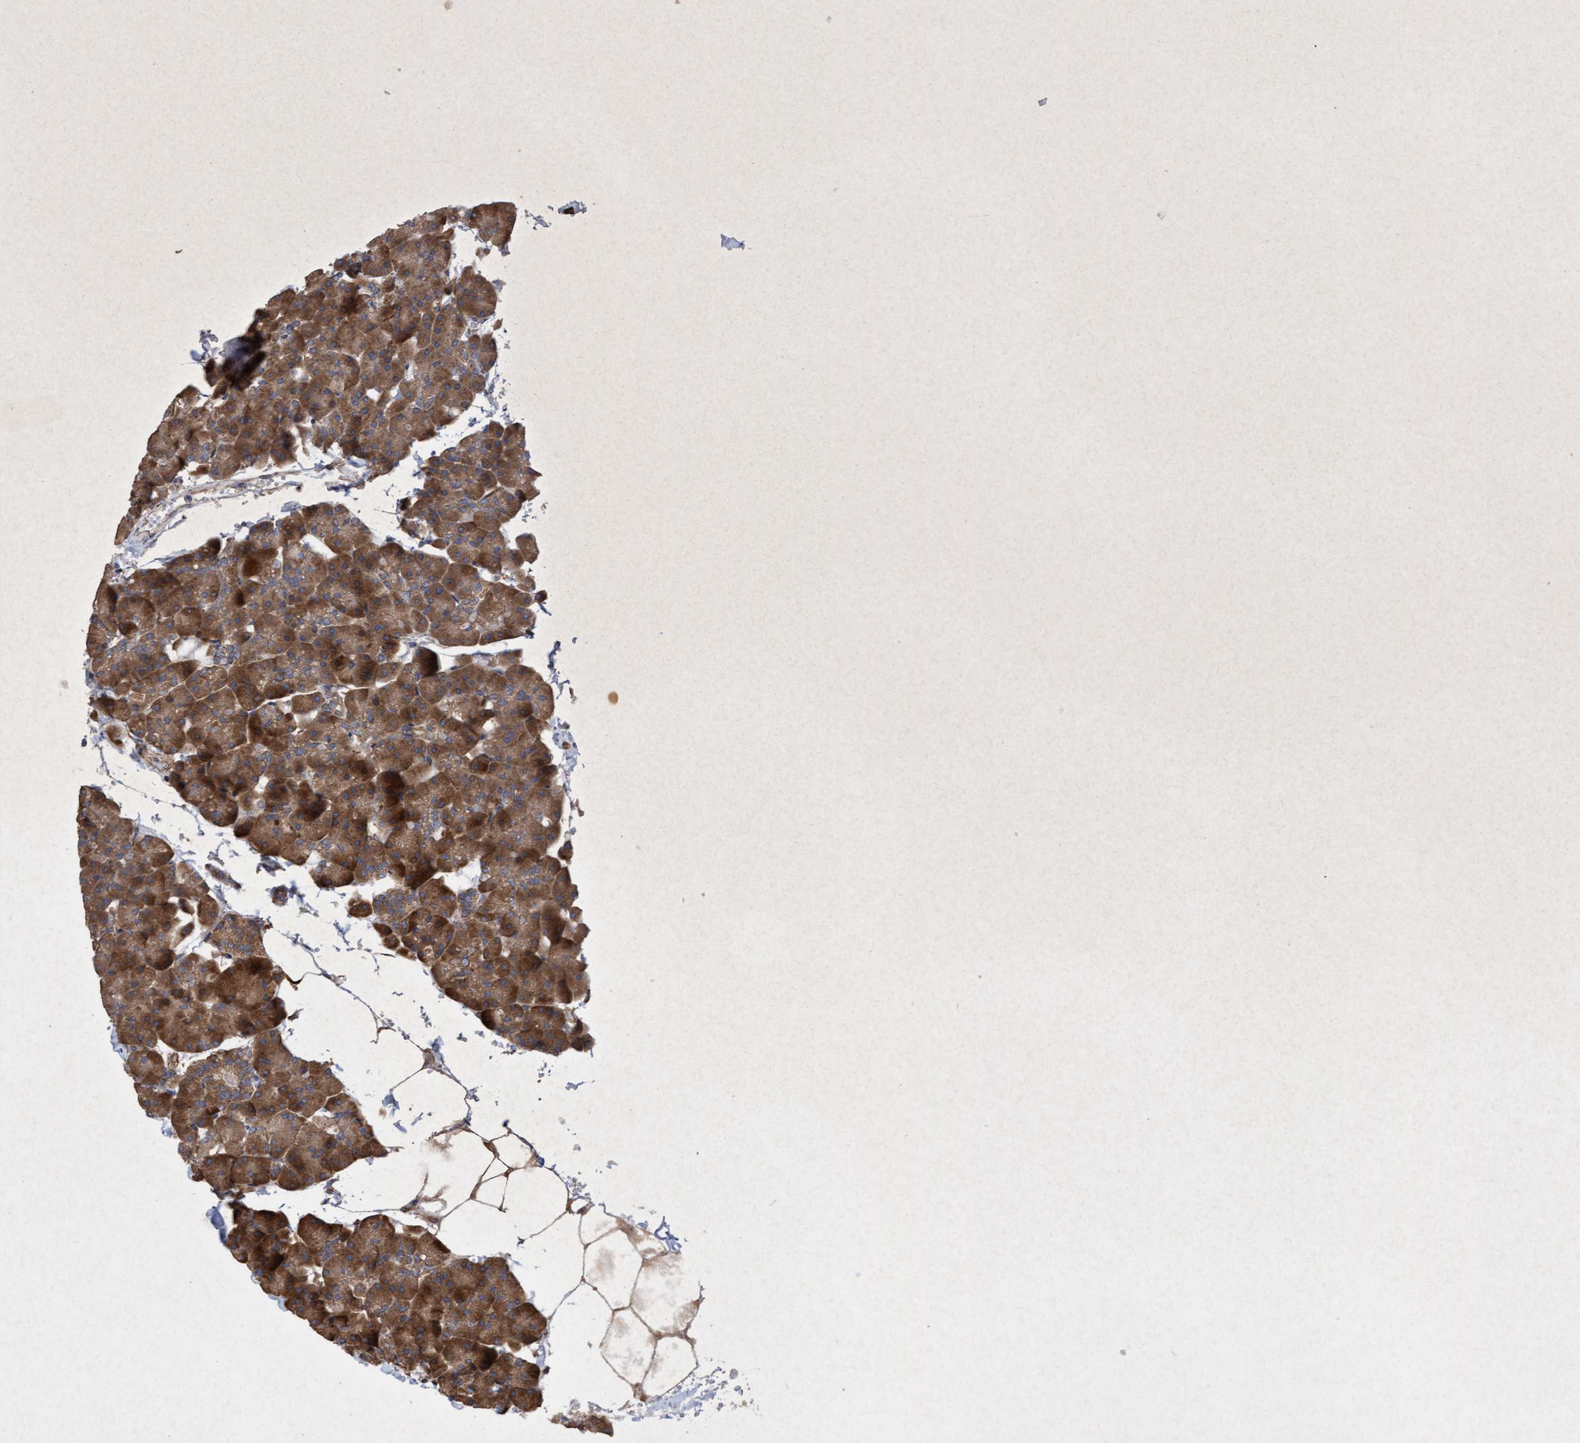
{"staining": {"intensity": "strong", "quantity": ">75%", "location": "cytoplasmic/membranous"}, "tissue": "pancreas", "cell_type": "Exocrine glandular cells", "image_type": "normal", "snomed": [{"axis": "morphology", "description": "Normal tissue, NOS"}, {"axis": "topography", "description": "Pancreas"}], "caption": "The image reveals a brown stain indicating the presence of a protein in the cytoplasmic/membranous of exocrine glandular cells in pancreas. (DAB IHC with brightfield microscopy, high magnification).", "gene": "ELP5", "patient": {"sex": "male", "age": 35}}